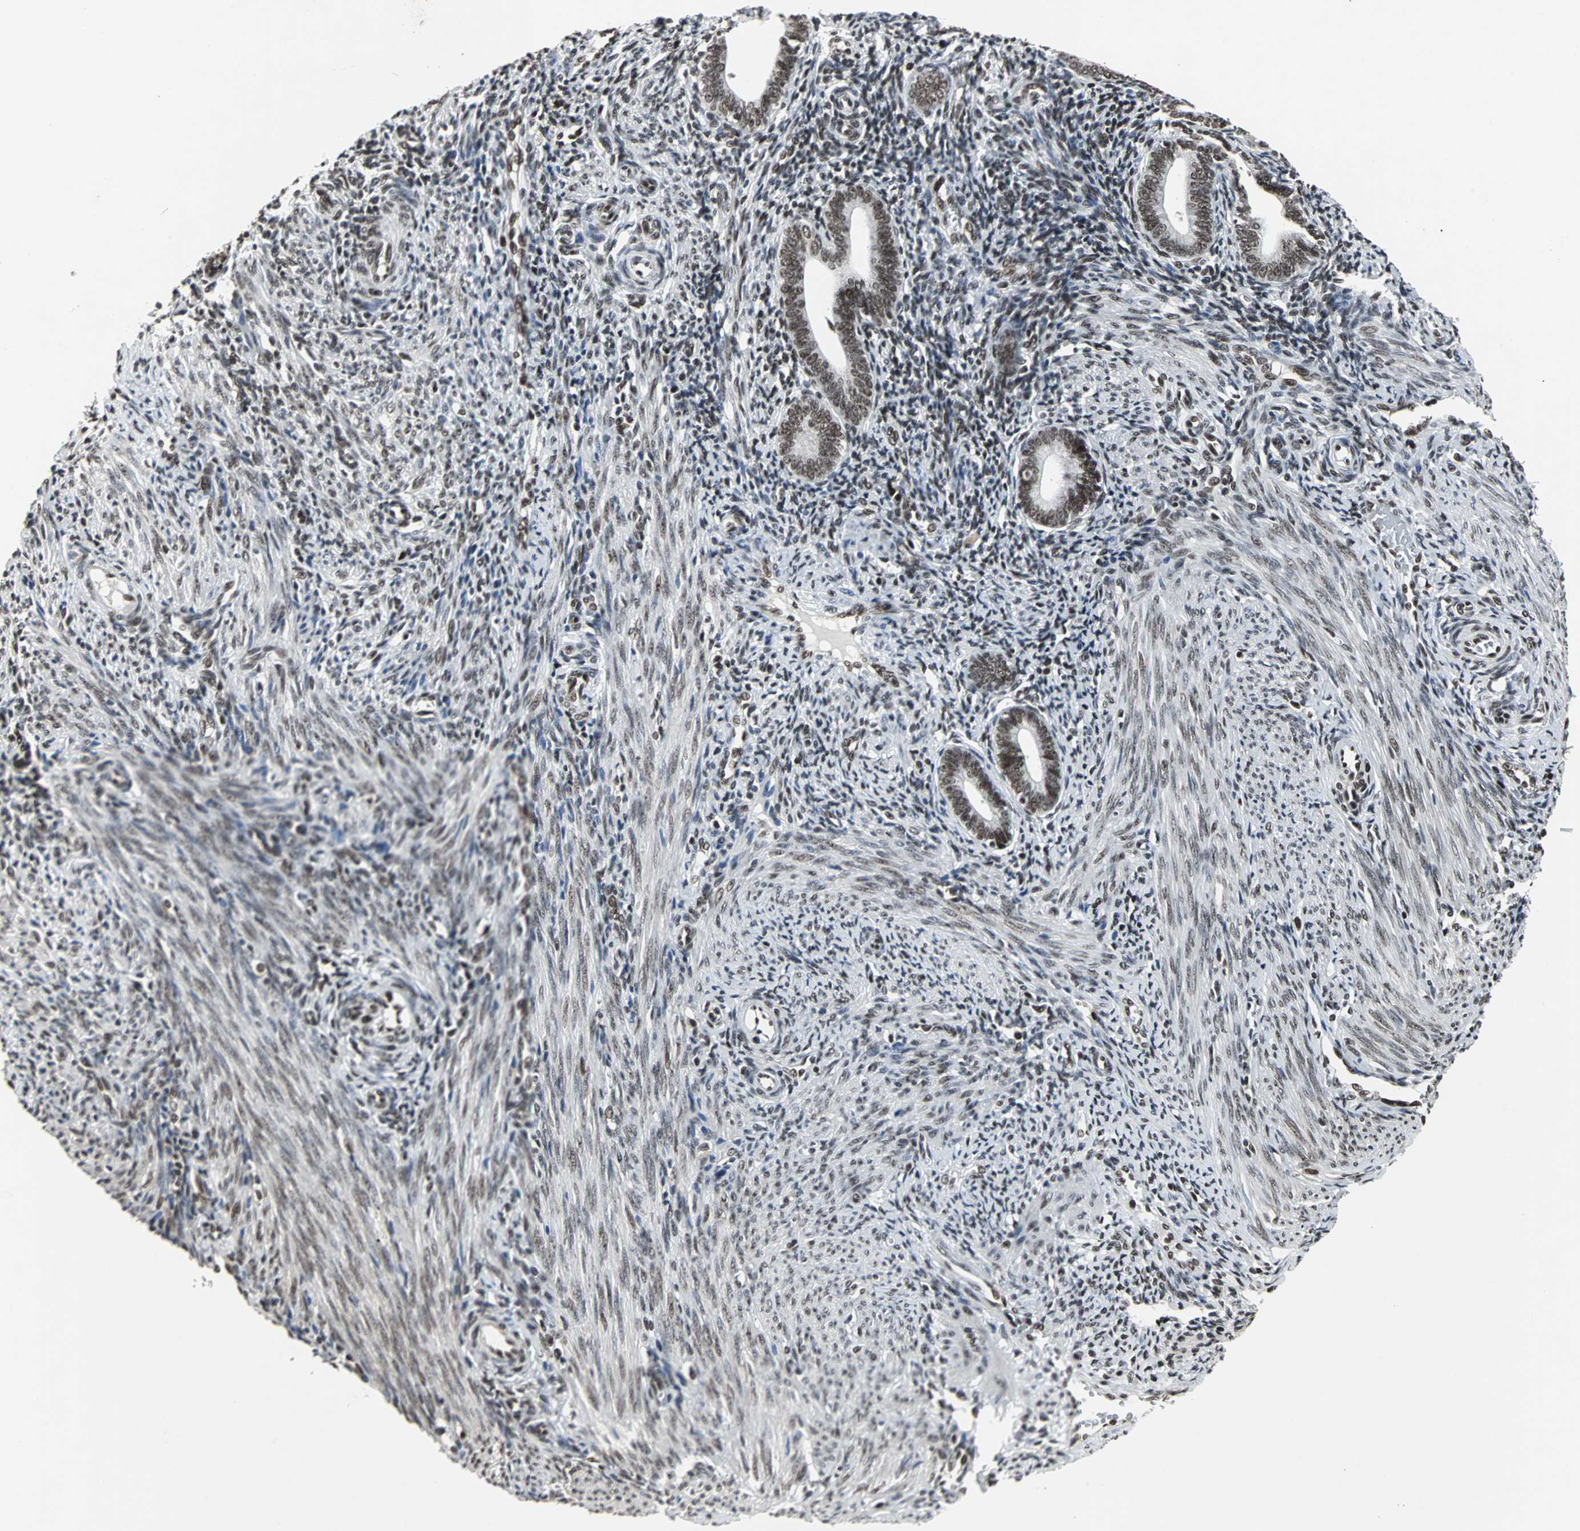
{"staining": {"intensity": "moderate", "quantity": "25%-75%", "location": "nuclear"}, "tissue": "endometrium", "cell_type": "Cells in endometrial stroma", "image_type": "normal", "snomed": [{"axis": "morphology", "description": "Normal tissue, NOS"}, {"axis": "topography", "description": "Uterus"}, {"axis": "topography", "description": "Endometrium"}], "caption": "Protein staining demonstrates moderate nuclear staining in approximately 25%-75% of cells in endometrial stroma in unremarkable endometrium. The staining is performed using DAB brown chromogen to label protein expression. The nuclei are counter-stained blue using hematoxylin.", "gene": "PNKP", "patient": {"sex": "female", "age": 33}}